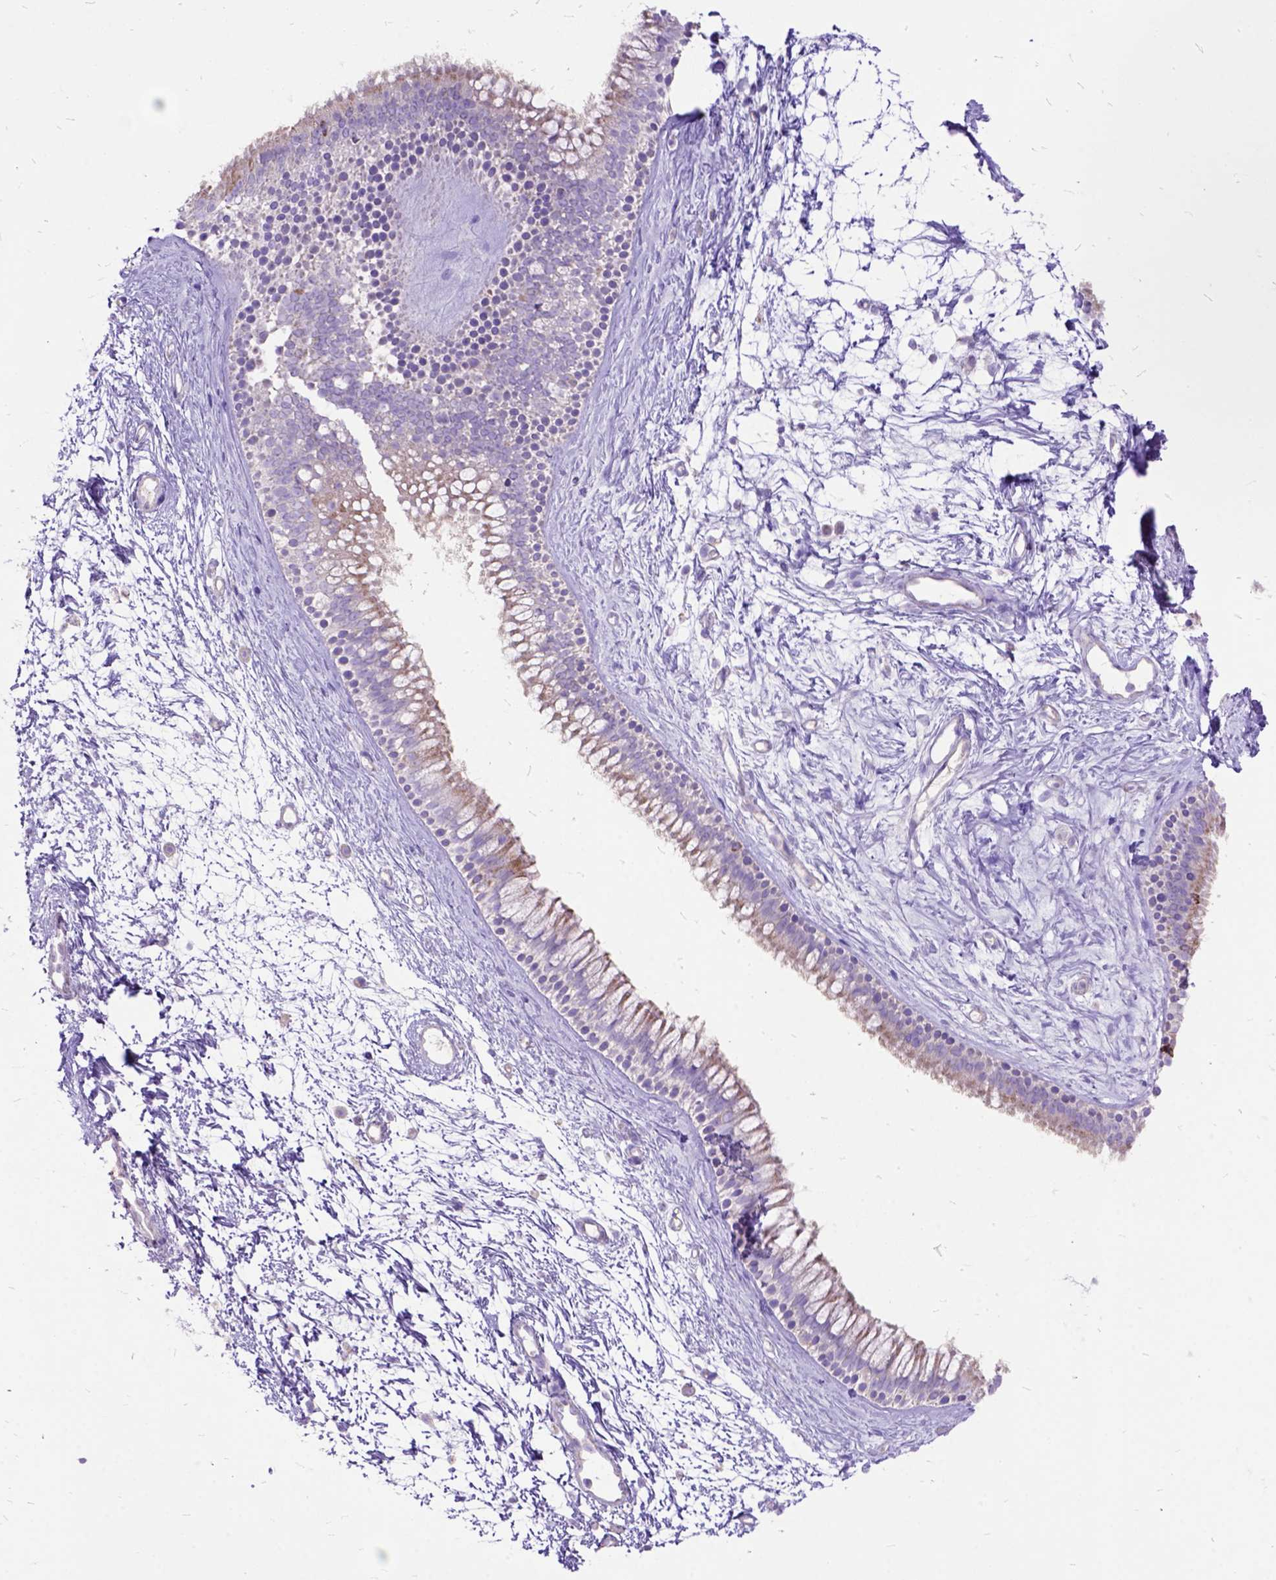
{"staining": {"intensity": "weak", "quantity": ">75%", "location": "cytoplasmic/membranous"}, "tissue": "nasopharynx", "cell_type": "Respiratory epithelial cells", "image_type": "normal", "snomed": [{"axis": "morphology", "description": "Normal tissue, NOS"}, {"axis": "topography", "description": "Nasopharynx"}], "caption": "Immunohistochemistry (DAB) staining of unremarkable human nasopharynx demonstrates weak cytoplasmic/membranous protein expression in about >75% of respiratory epithelial cells.", "gene": "CTAG2", "patient": {"sex": "male", "age": 58}}